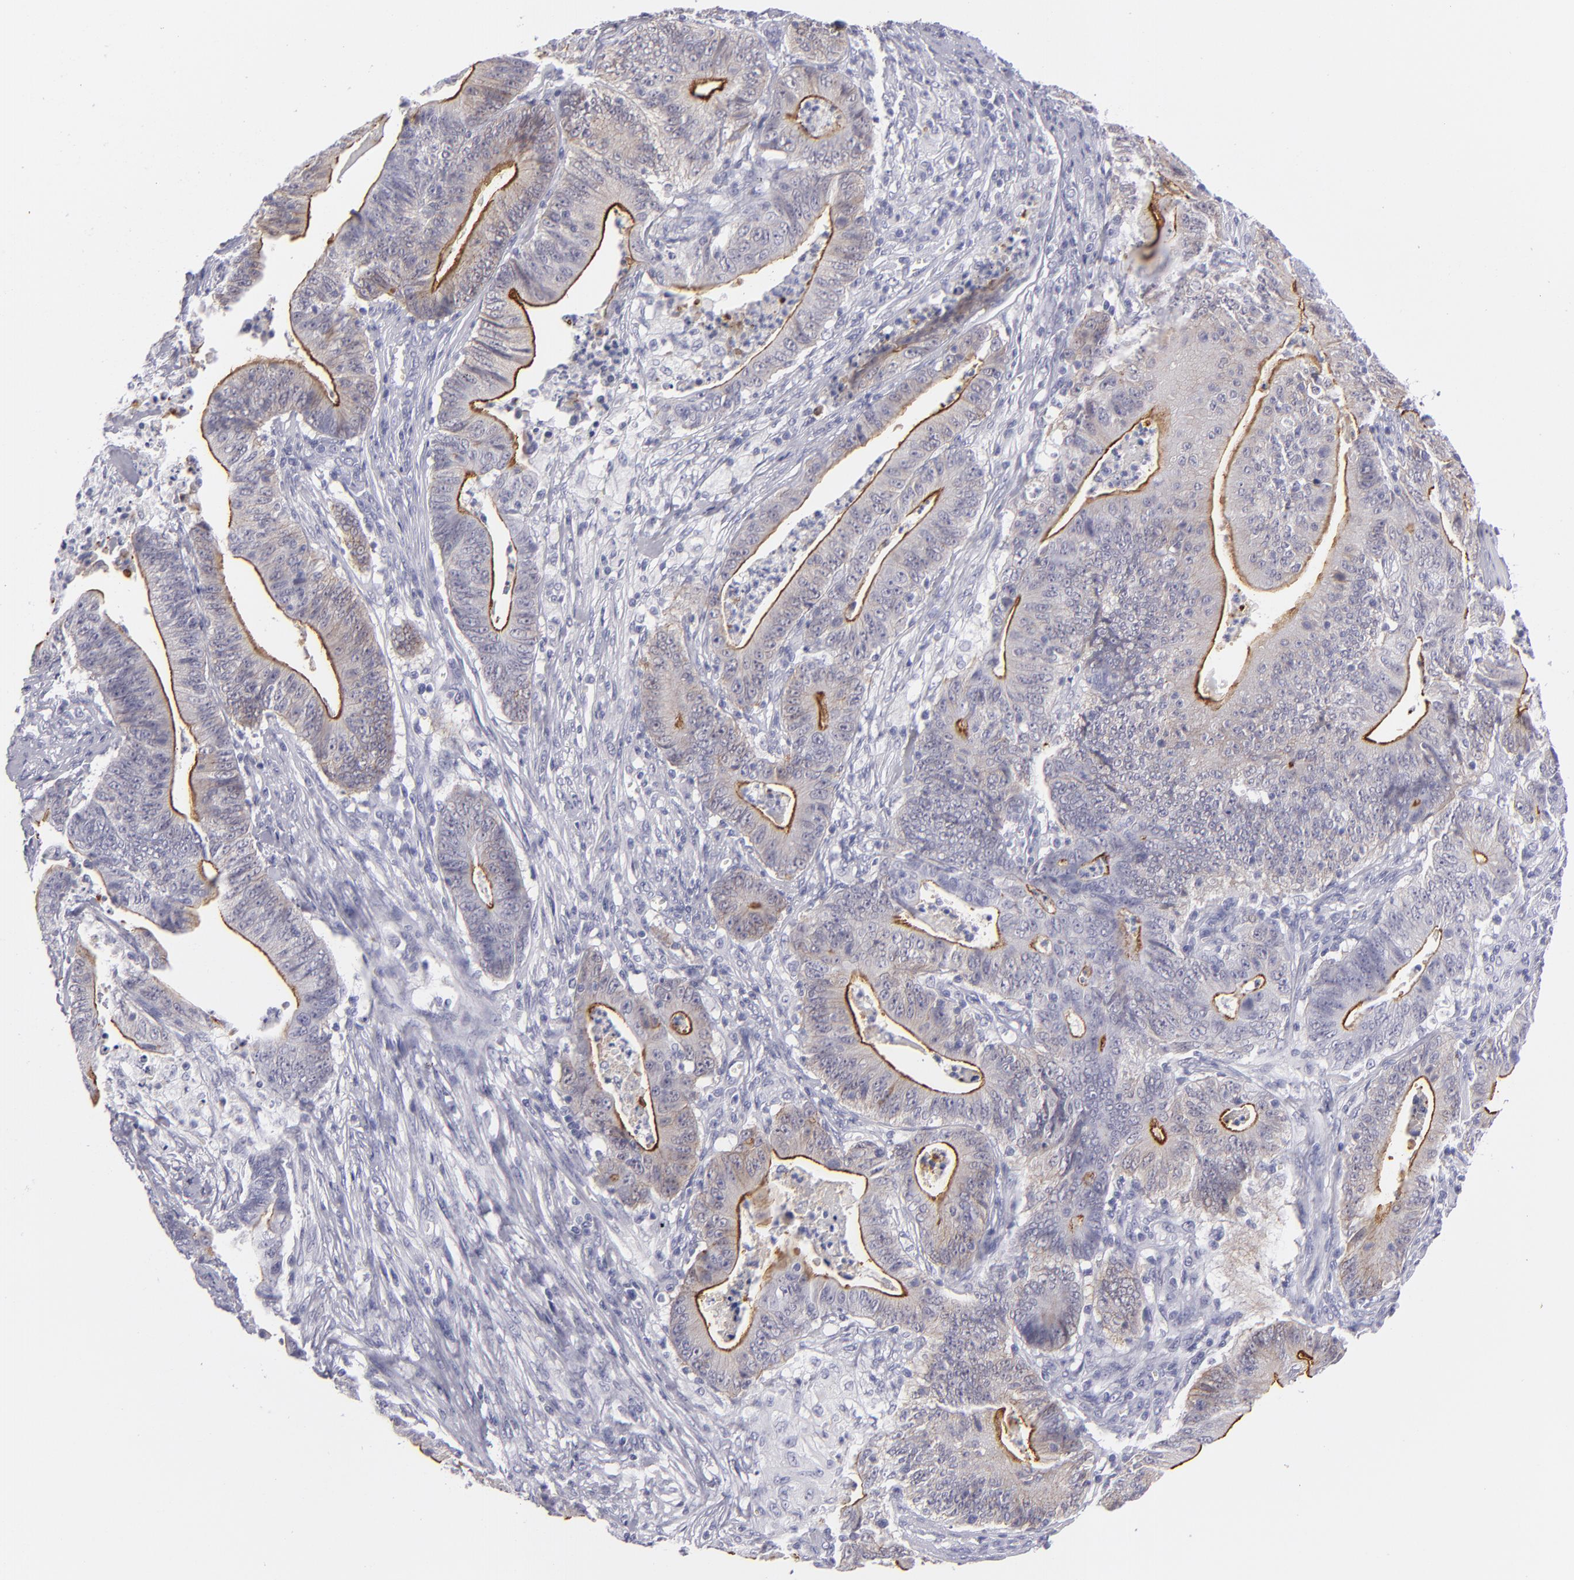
{"staining": {"intensity": "moderate", "quantity": "25%-75%", "location": "cytoplasmic/membranous"}, "tissue": "stomach cancer", "cell_type": "Tumor cells", "image_type": "cancer", "snomed": [{"axis": "morphology", "description": "Adenocarcinoma, NOS"}, {"axis": "topography", "description": "Stomach, lower"}], "caption": "Tumor cells demonstrate medium levels of moderate cytoplasmic/membranous staining in approximately 25%-75% of cells in human stomach adenocarcinoma.", "gene": "VIL1", "patient": {"sex": "female", "age": 86}}